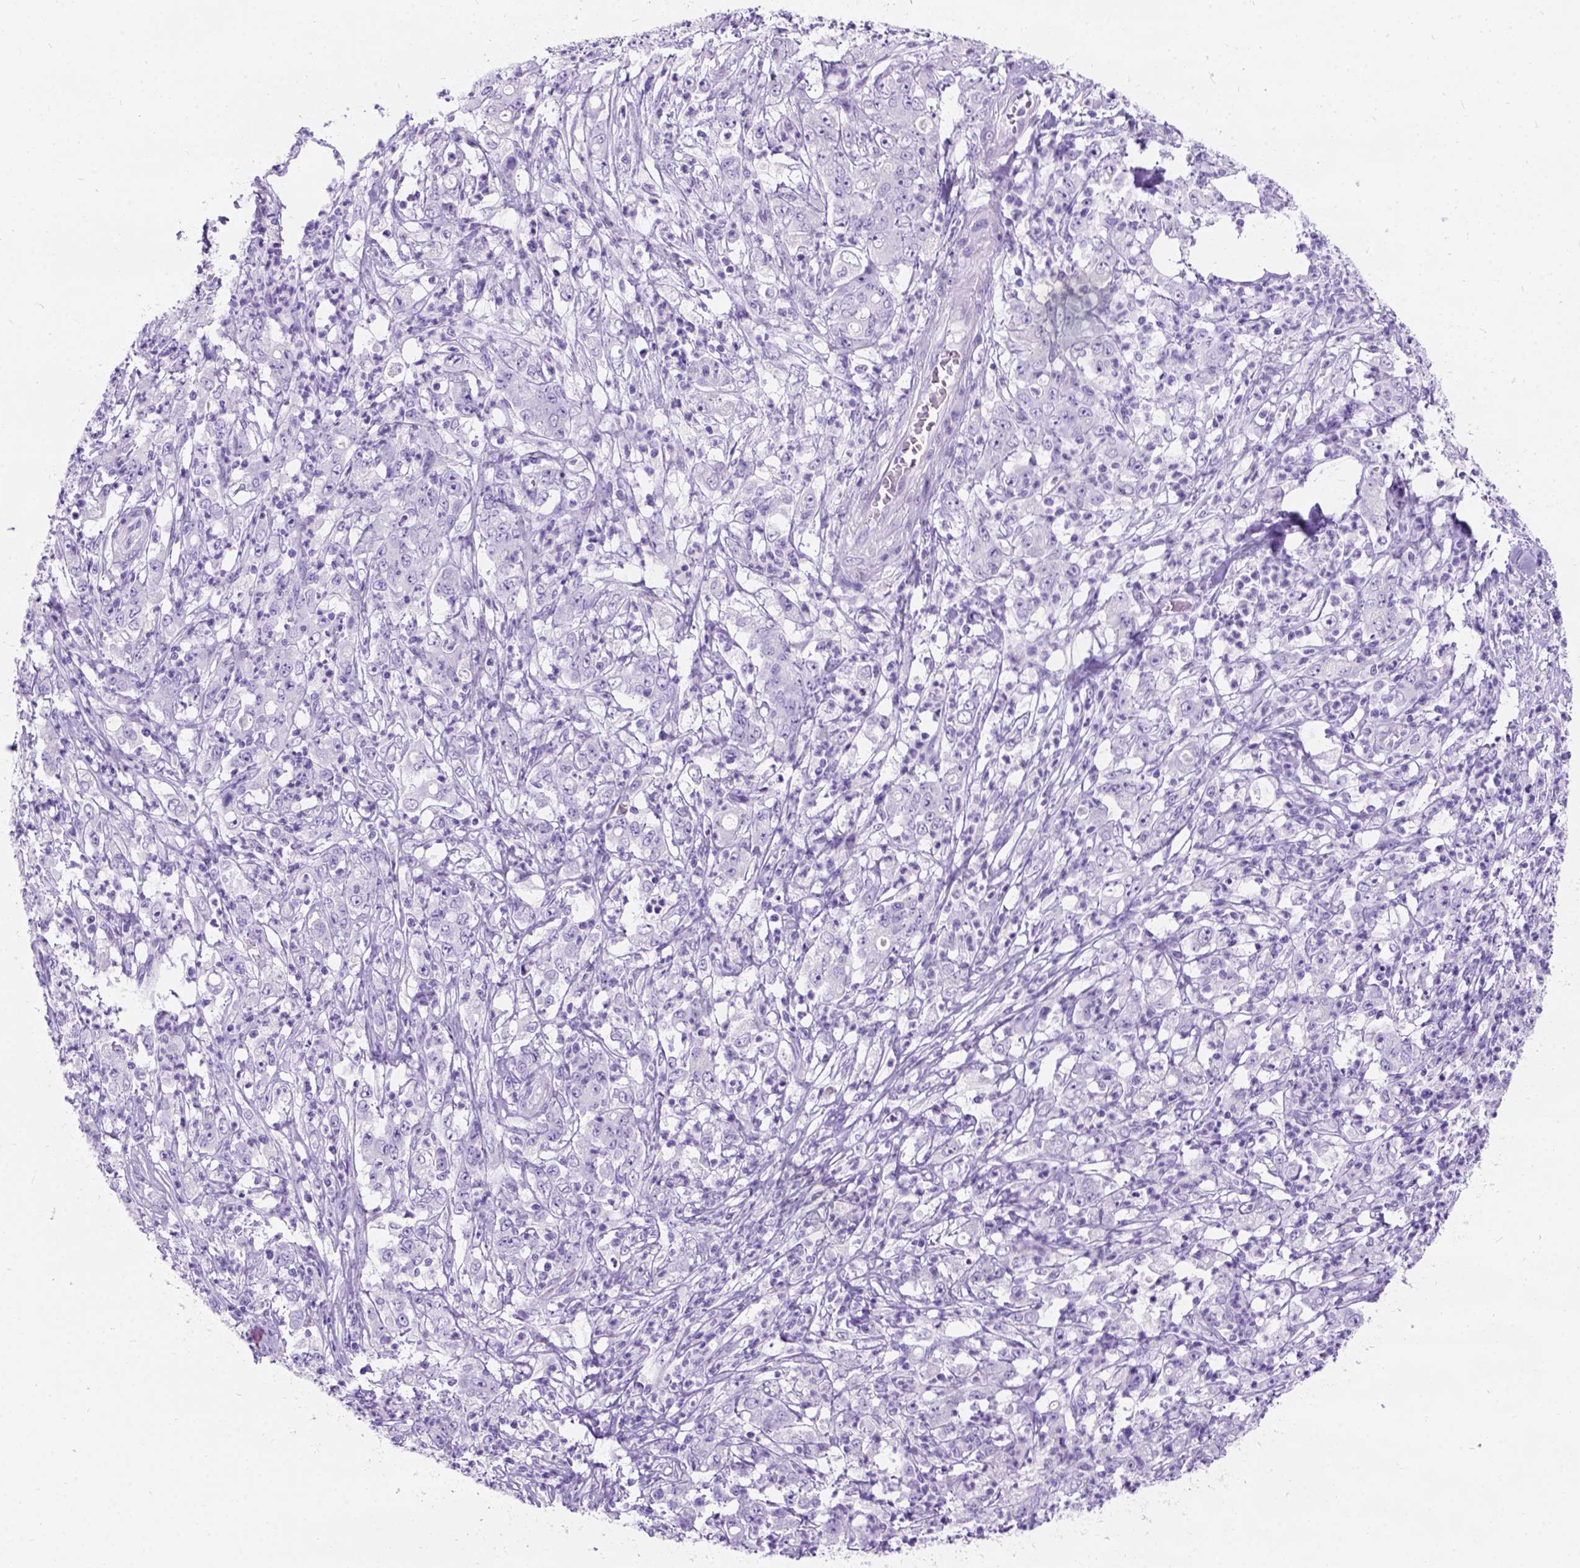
{"staining": {"intensity": "negative", "quantity": "none", "location": "none"}, "tissue": "stomach cancer", "cell_type": "Tumor cells", "image_type": "cancer", "snomed": [{"axis": "morphology", "description": "Adenocarcinoma, NOS"}, {"axis": "topography", "description": "Stomach, lower"}], "caption": "Immunohistochemistry image of stomach adenocarcinoma stained for a protein (brown), which displays no expression in tumor cells.", "gene": "C7orf57", "patient": {"sex": "female", "age": 71}}